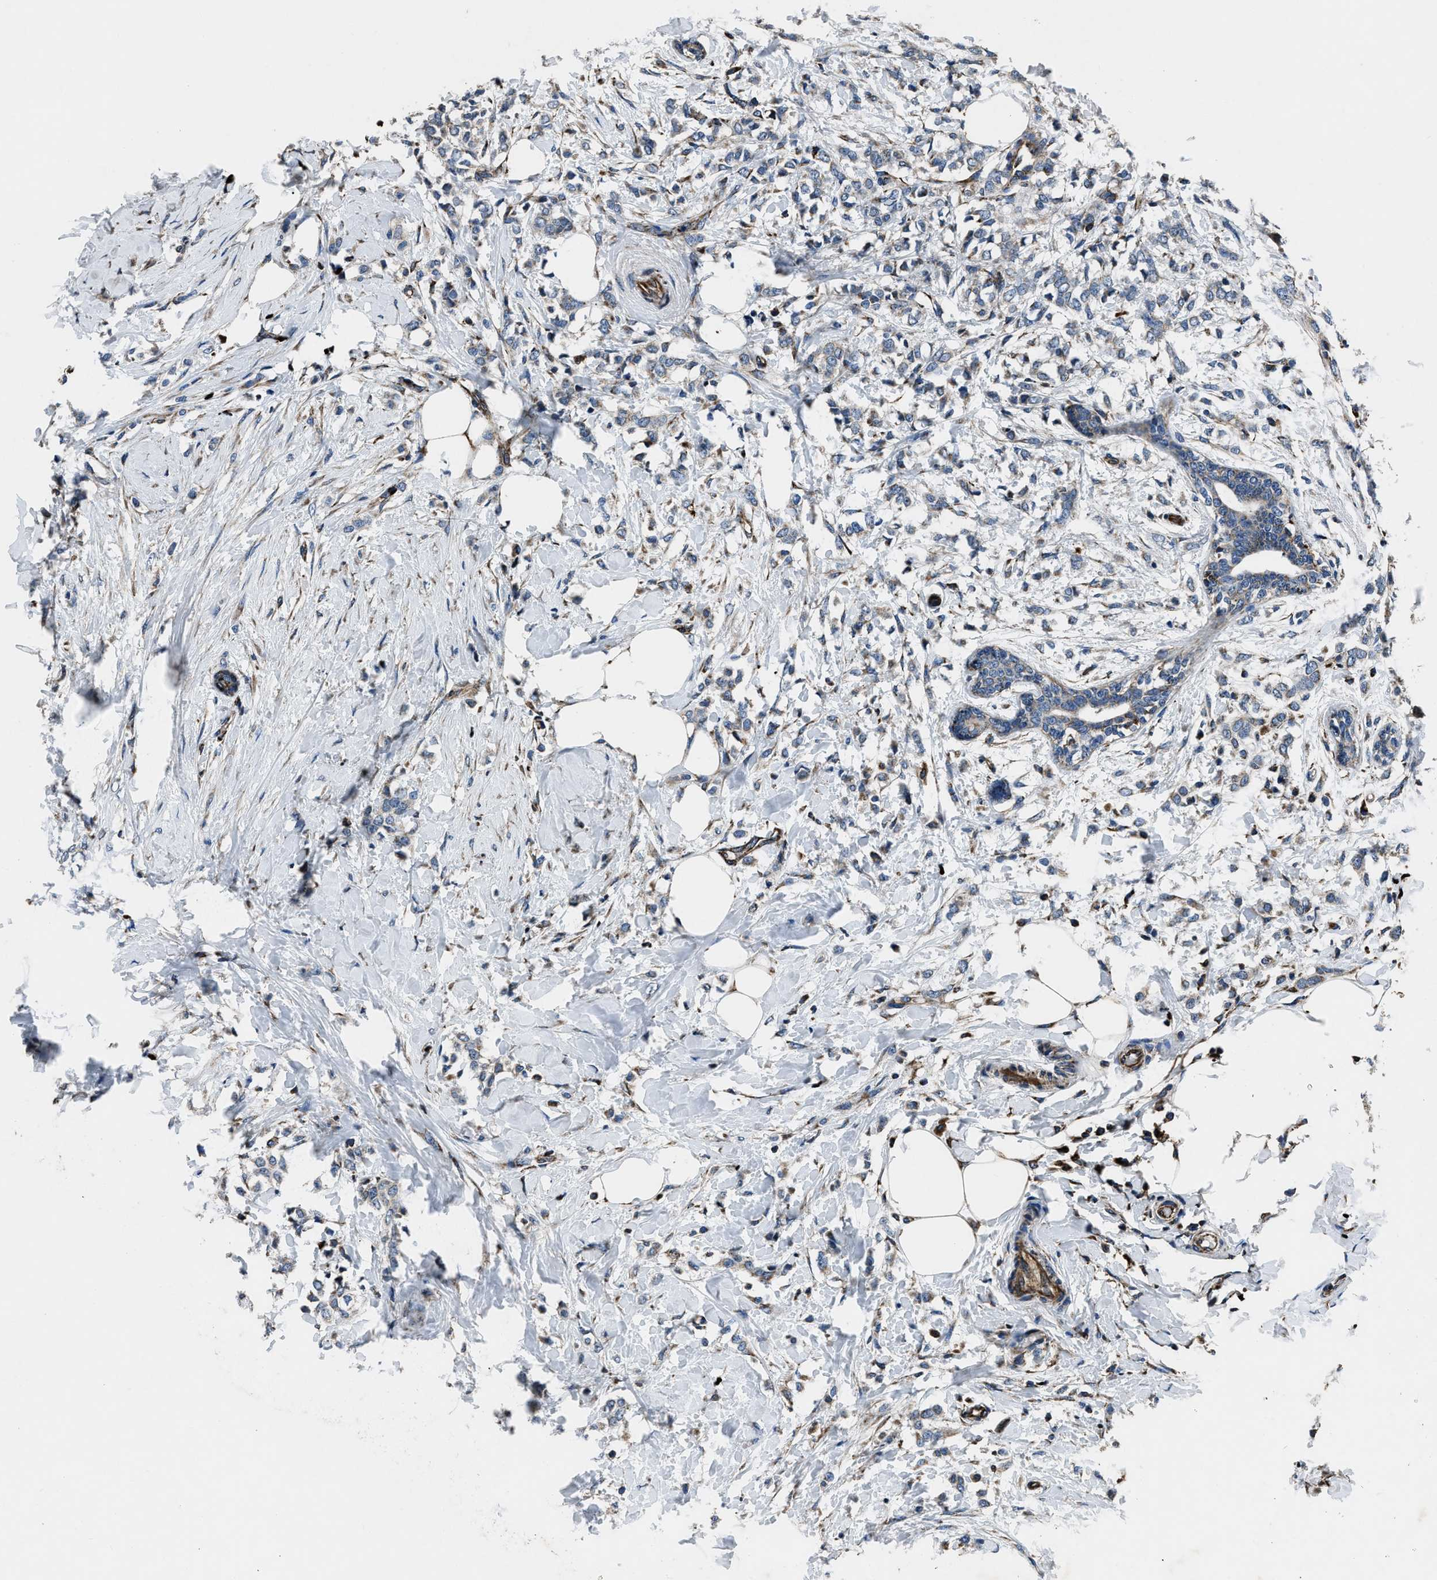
{"staining": {"intensity": "negative", "quantity": "none", "location": "none"}, "tissue": "breast cancer", "cell_type": "Tumor cells", "image_type": "cancer", "snomed": [{"axis": "morphology", "description": "Lobular carcinoma, in situ"}, {"axis": "morphology", "description": "Lobular carcinoma"}, {"axis": "topography", "description": "Breast"}], "caption": "Tumor cells show no significant protein positivity in breast lobular carcinoma. Brightfield microscopy of immunohistochemistry (IHC) stained with DAB (brown) and hematoxylin (blue), captured at high magnification.", "gene": "OGDH", "patient": {"sex": "female", "age": 41}}